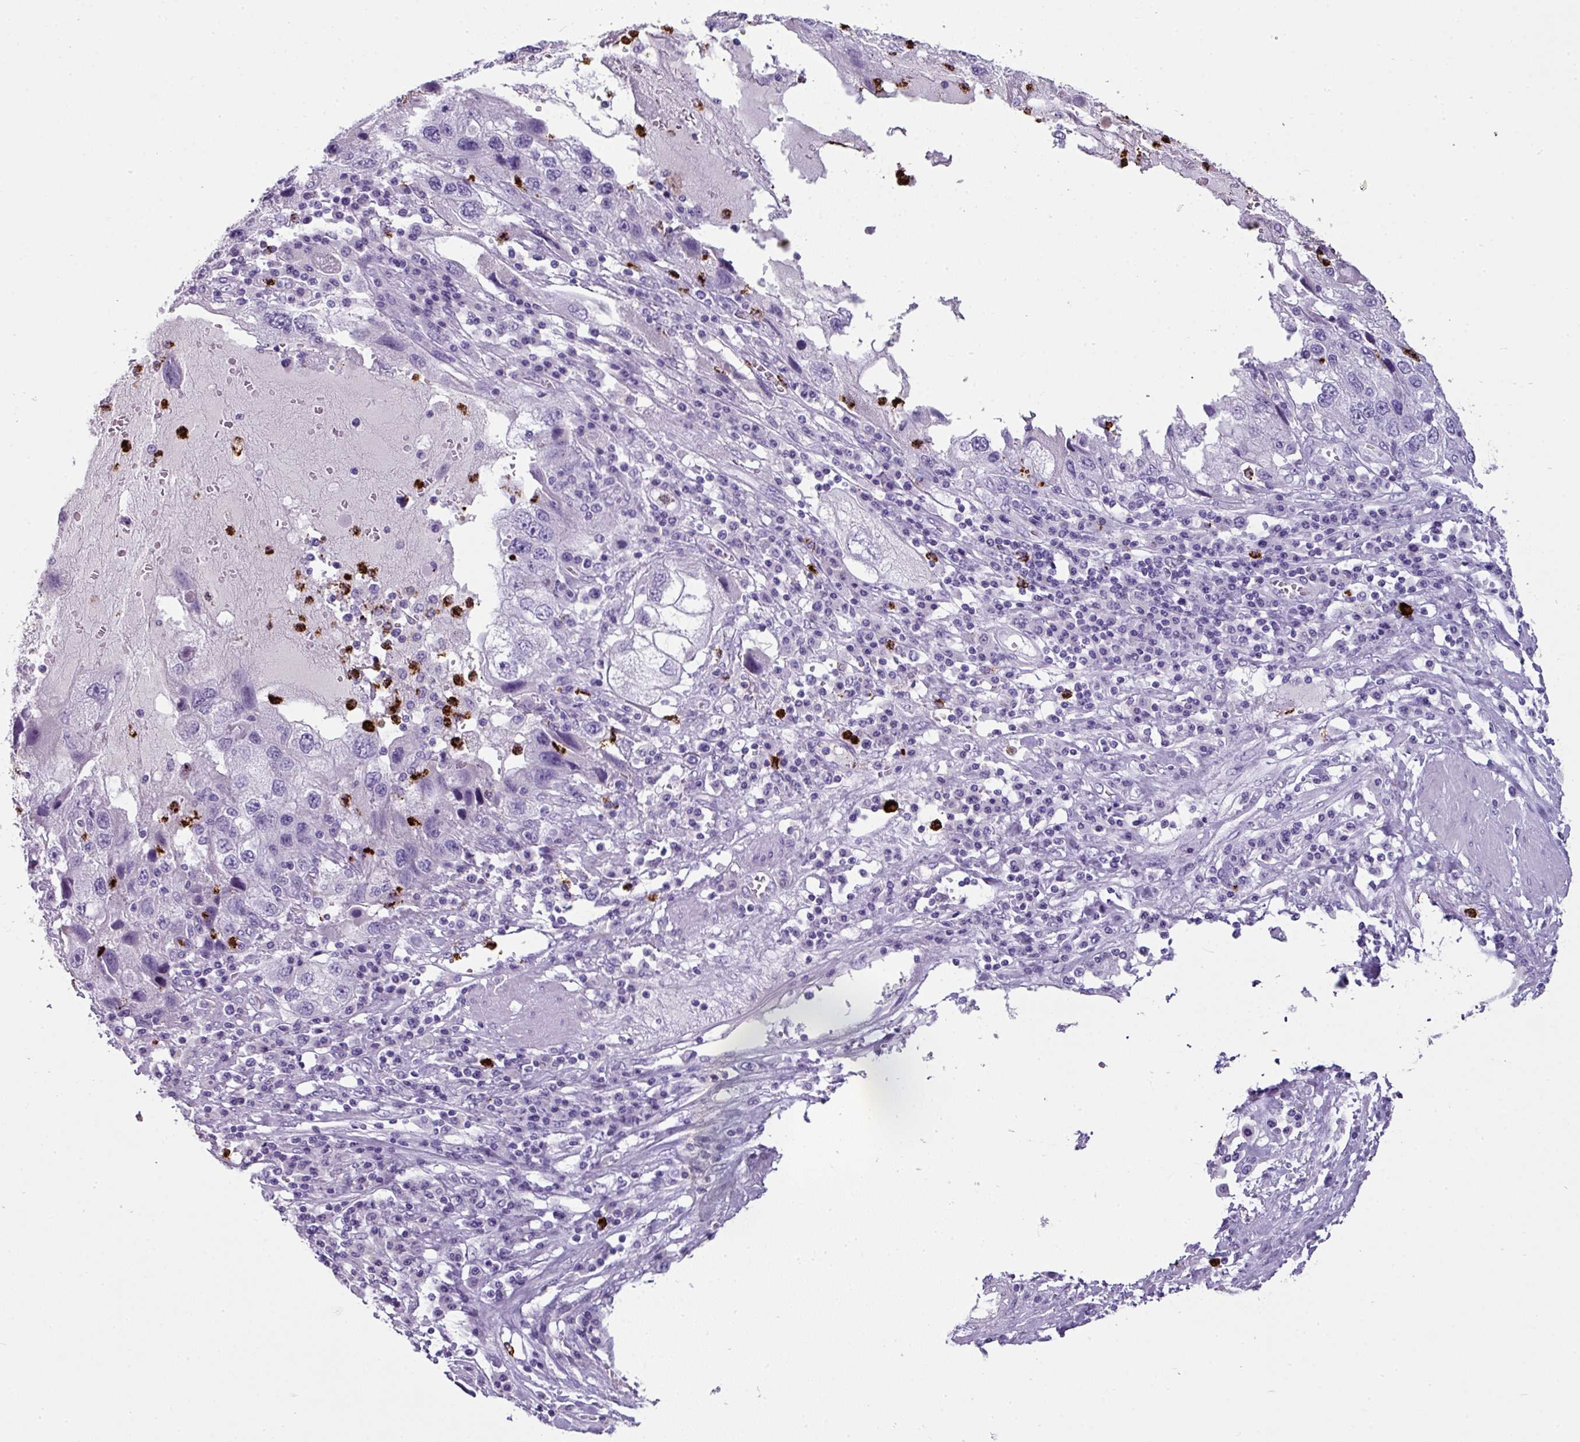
{"staining": {"intensity": "negative", "quantity": "none", "location": "none"}, "tissue": "endometrial cancer", "cell_type": "Tumor cells", "image_type": "cancer", "snomed": [{"axis": "morphology", "description": "Adenocarcinoma, NOS"}, {"axis": "topography", "description": "Endometrium"}], "caption": "IHC micrograph of neoplastic tissue: human endometrial cancer (adenocarcinoma) stained with DAB (3,3'-diaminobenzidine) exhibits no significant protein staining in tumor cells.", "gene": "CTSG", "patient": {"sex": "female", "age": 49}}